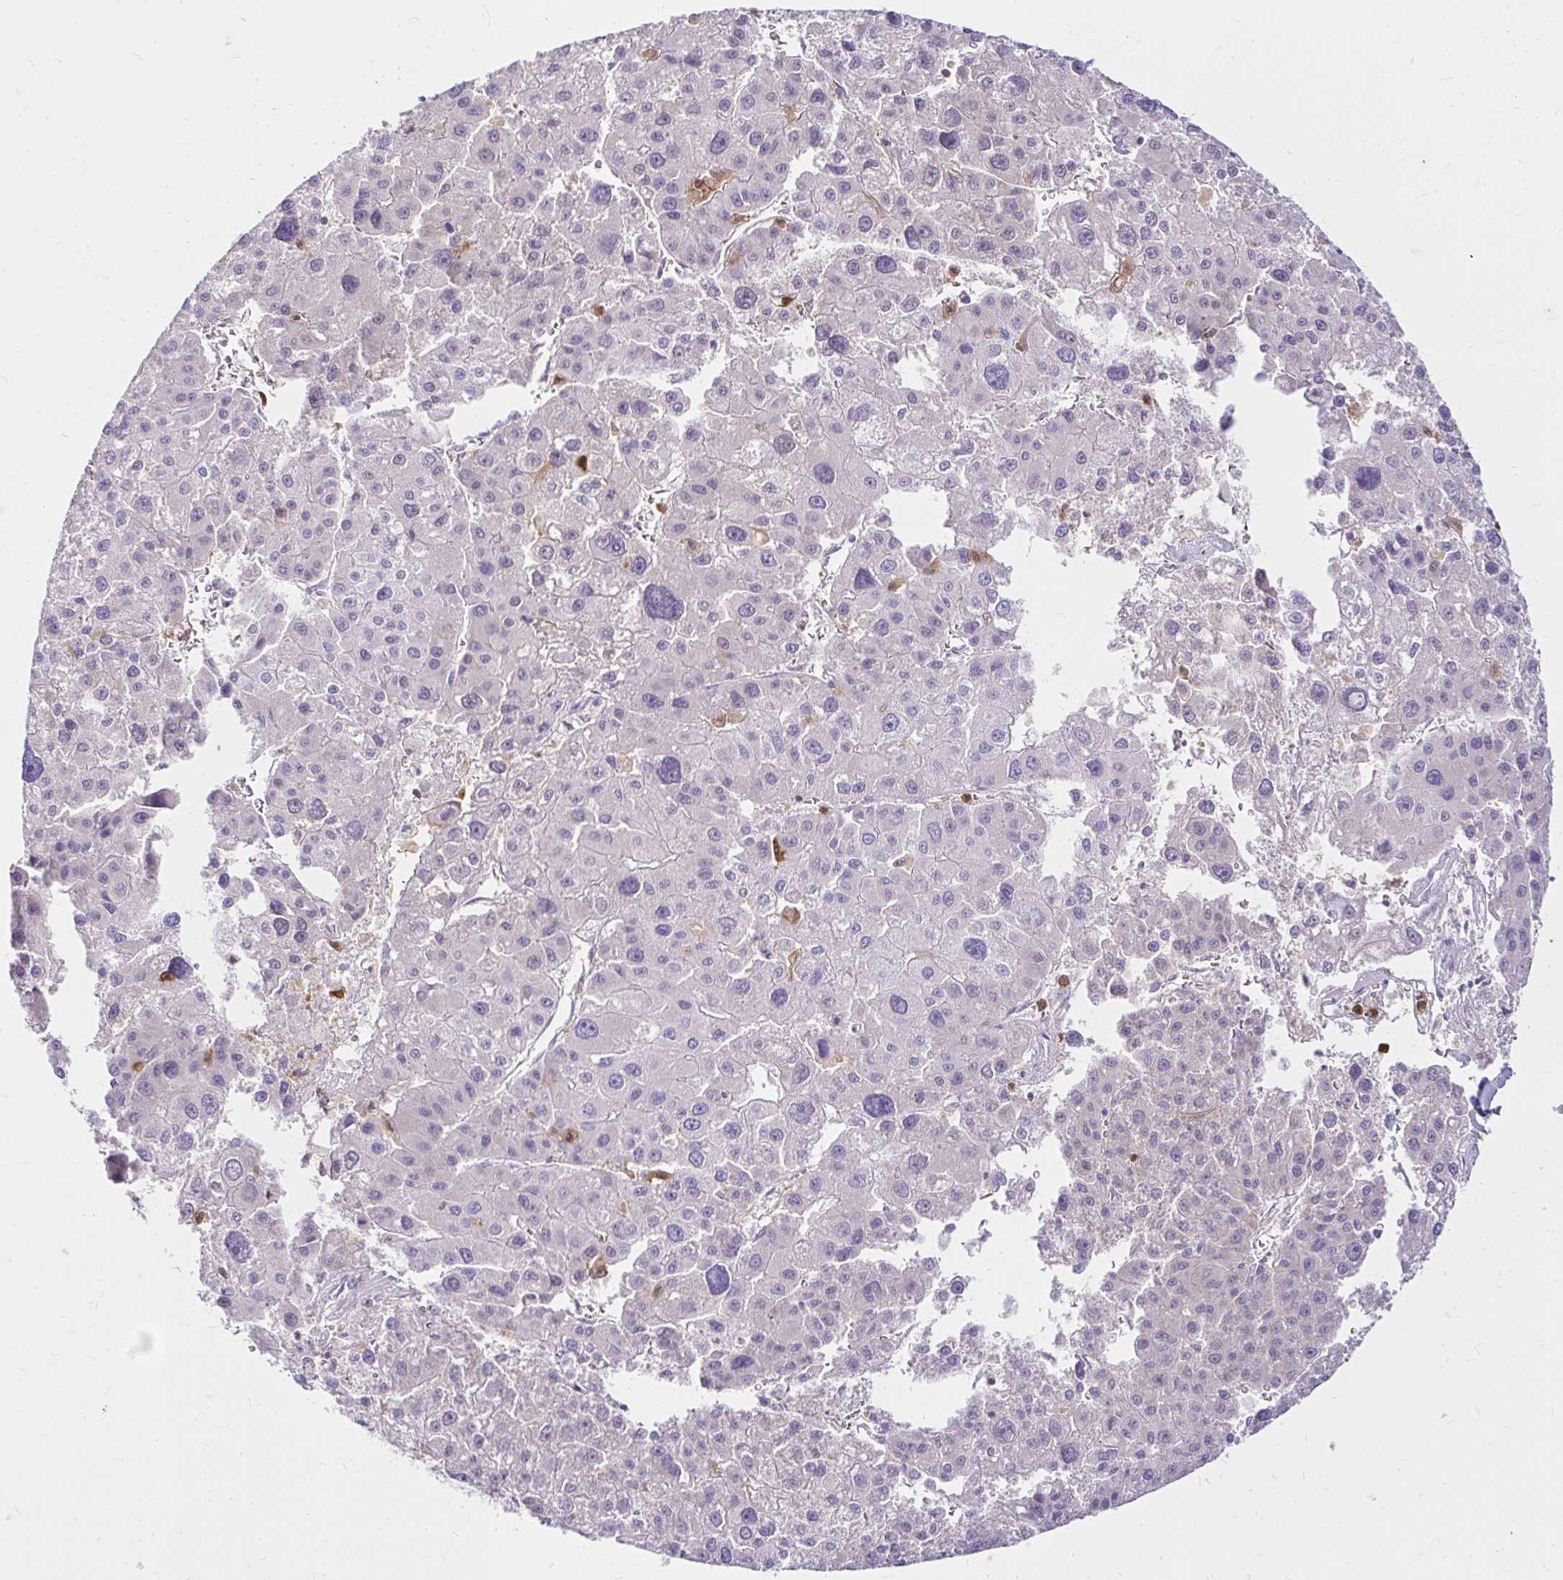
{"staining": {"intensity": "negative", "quantity": "none", "location": "none"}, "tissue": "liver cancer", "cell_type": "Tumor cells", "image_type": "cancer", "snomed": [{"axis": "morphology", "description": "Carcinoma, Hepatocellular, NOS"}, {"axis": "topography", "description": "Liver"}], "caption": "This micrograph is of liver cancer (hepatocellular carcinoma) stained with immunohistochemistry (IHC) to label a protein in brown with the nuclei are counter-stained blue. There is no positivity in tumor cells.", "gene": "PYCARD", "patient": {"sex": "male", "age": 73}}